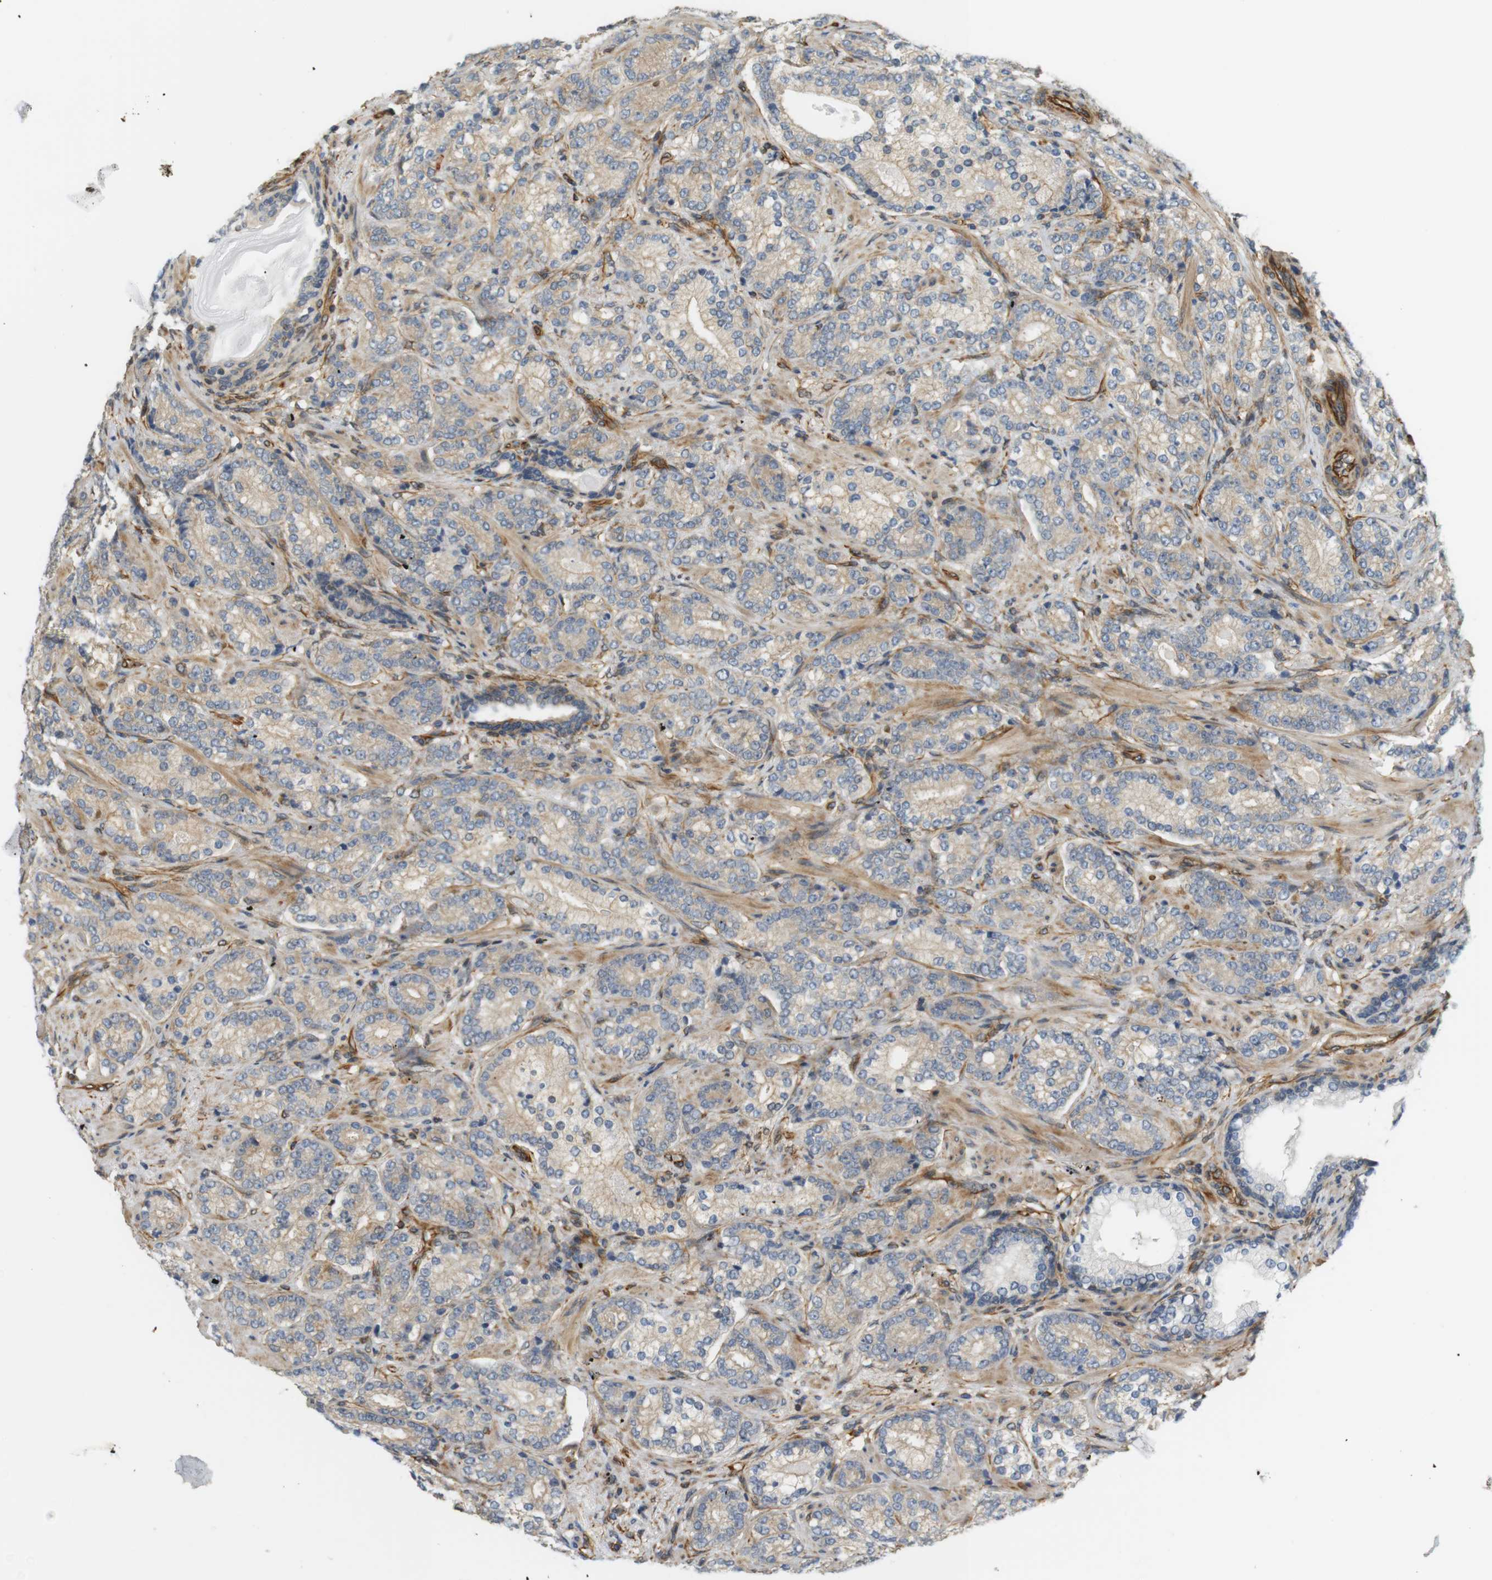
{"staining": {"intensity": "negative", "quantity": "none", "location": "none"}, "tissue": "prostate cancer", "cell_type": "Tumor cells", "image_type": "cancer", "snomed": [{"axis": "morphology", "description": "Adenocarcinoma, High grade"}, {"axis": "topography", "description": "Prostate"}], "caption": "A micrograph of human high-grade adenocarcinoma (prostate) is negative for staining in tumor cells.", "gene": "CYTH3", "patient": {"sex": "male", "age": 61}}